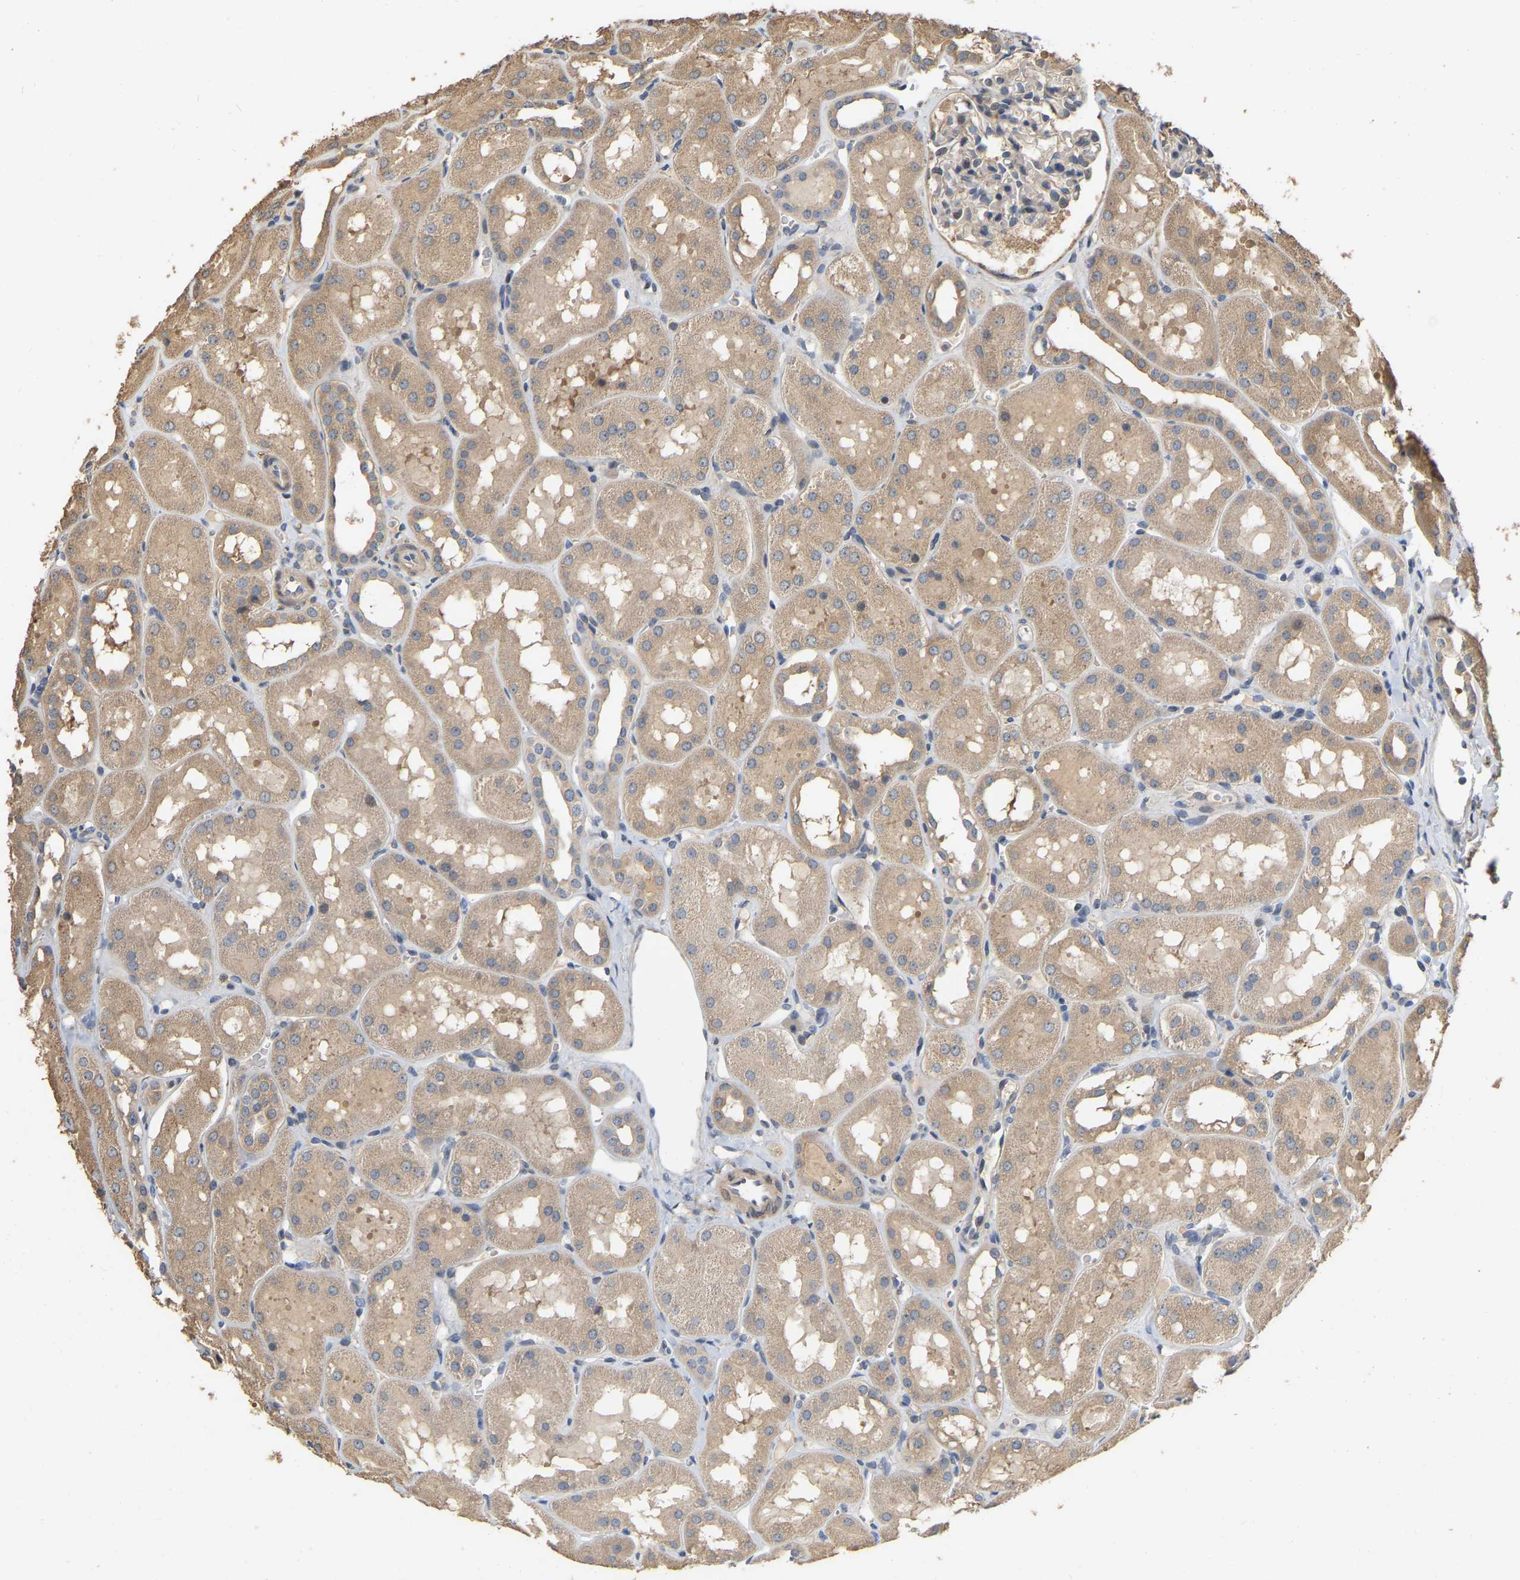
{"staining": {"intensity": "weak", "quantity": "<25%", "location": "cytoplasmic/membranous"}, "tissue": "kidney", "cell_type": "Cells in glomeruli", "image_type": "normal", "snomed": [{"axis": "morphology", "description": "Normal tissue, NOS"}, {"axis": "topography", "description": "Kidney"}, {"axis": "topography", "description": "Urinary bladder"}], "caption": "Immunohistochemistry photomicrograph of normal kidney stained for a protein (brown), which reveals no positivity in cells in glomeruli. (DAB immunohistochemistry visualized using brightfield microscopy, high magnification).", "gene": "NCS1", "patient": {"sex": "male", "age": 16}}